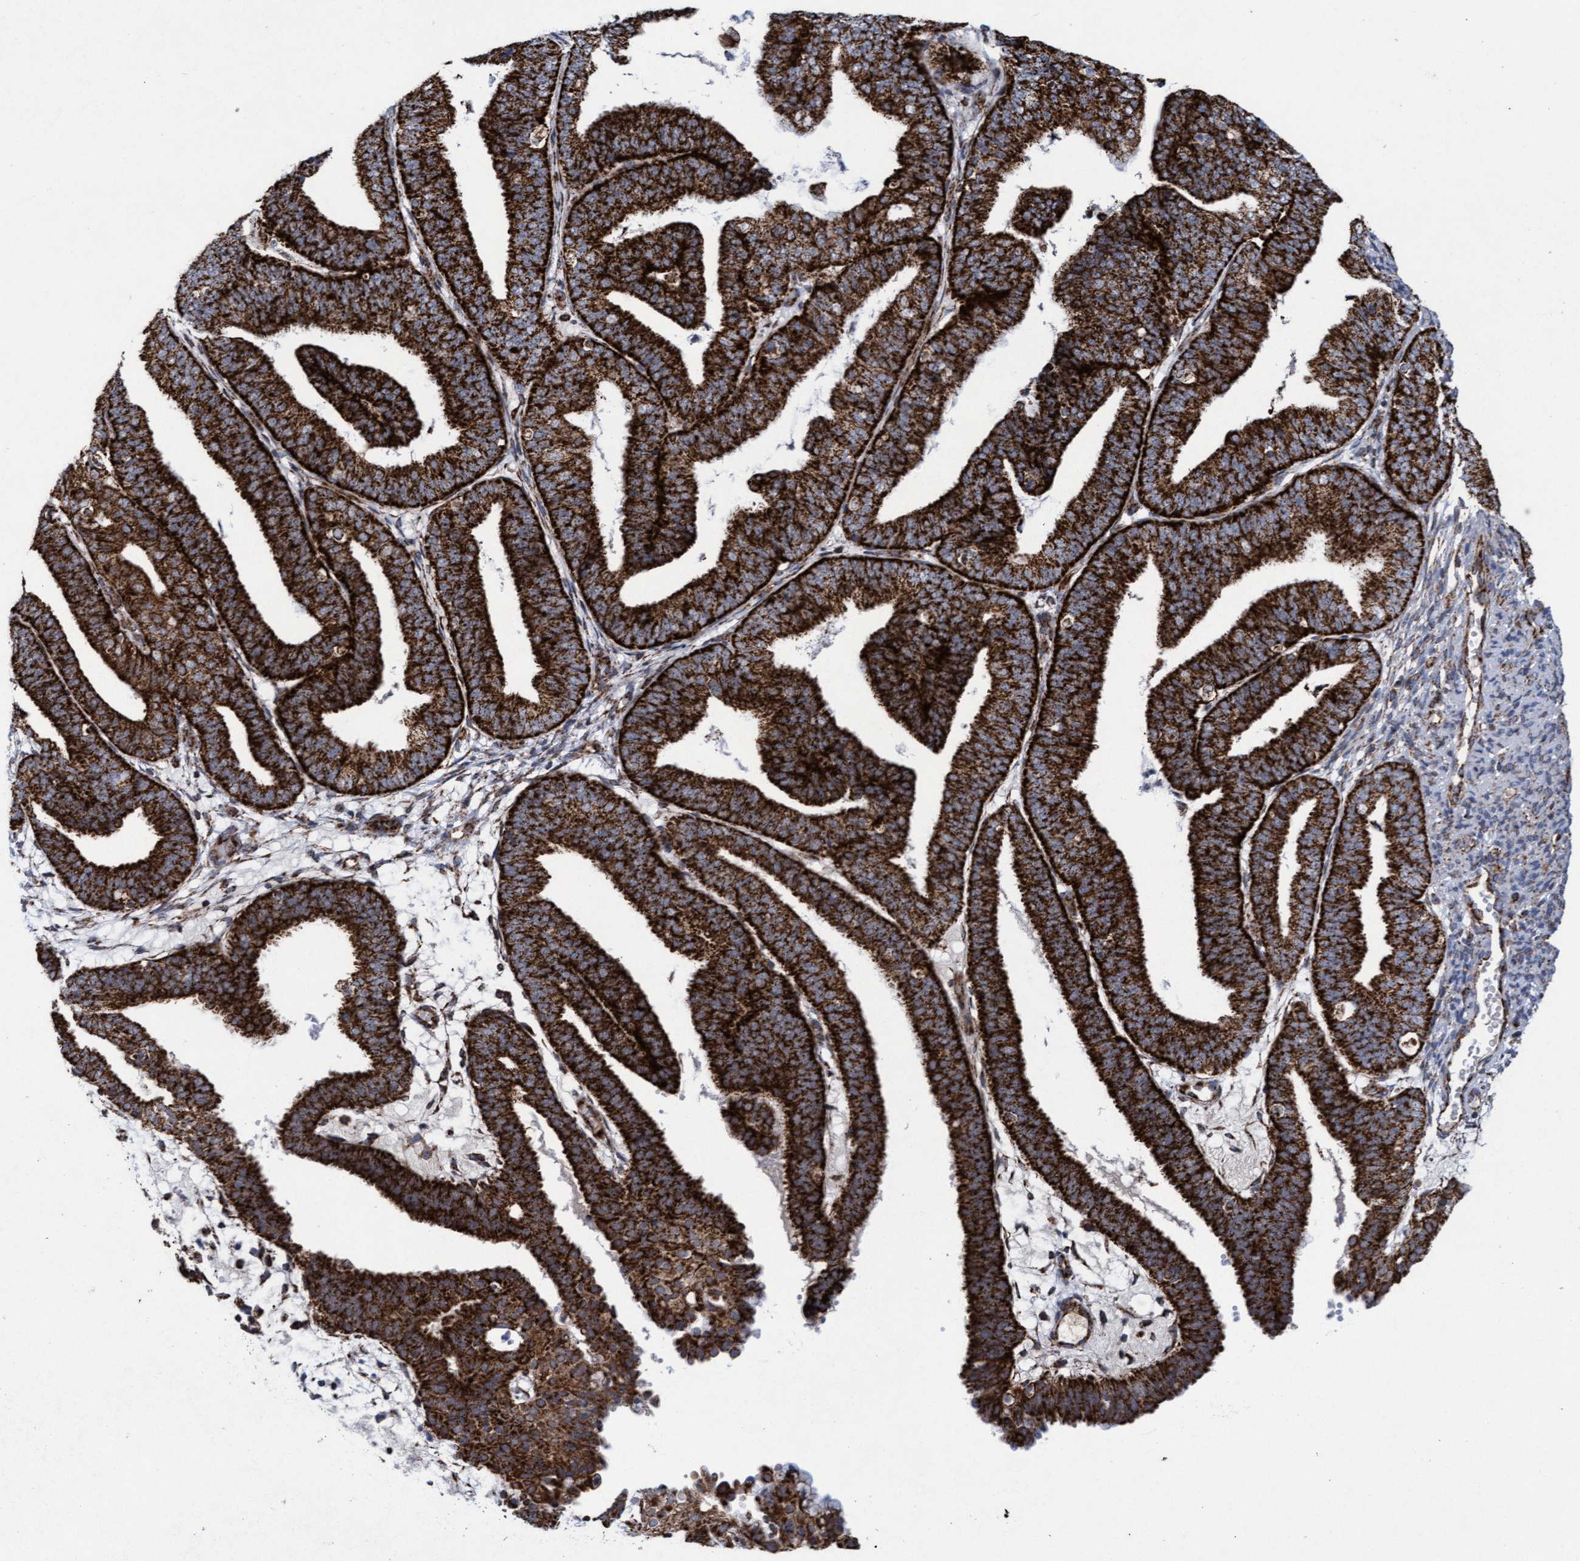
{"staining": {"intensity": "strong", "quantity": ">75%", "location": "cytoplasmic/membranous"}, "tissue": "endometrial cancer", "cell_type": "Tumor cells", "image_type": "cancer", "snomed": [{"axis": "morphology", "description": "Adenocarcinoma, NOS"}, {"axis": "topography", "description": "Endometrium"}], "caption": "IHC of human endometrial cancer exhibits high levels of strong cytoplasmic/membranous positivity in approximately >75% of tumor cells.", "gene": "MRPL38", "patient": {"sex": "female", "age": 63}}